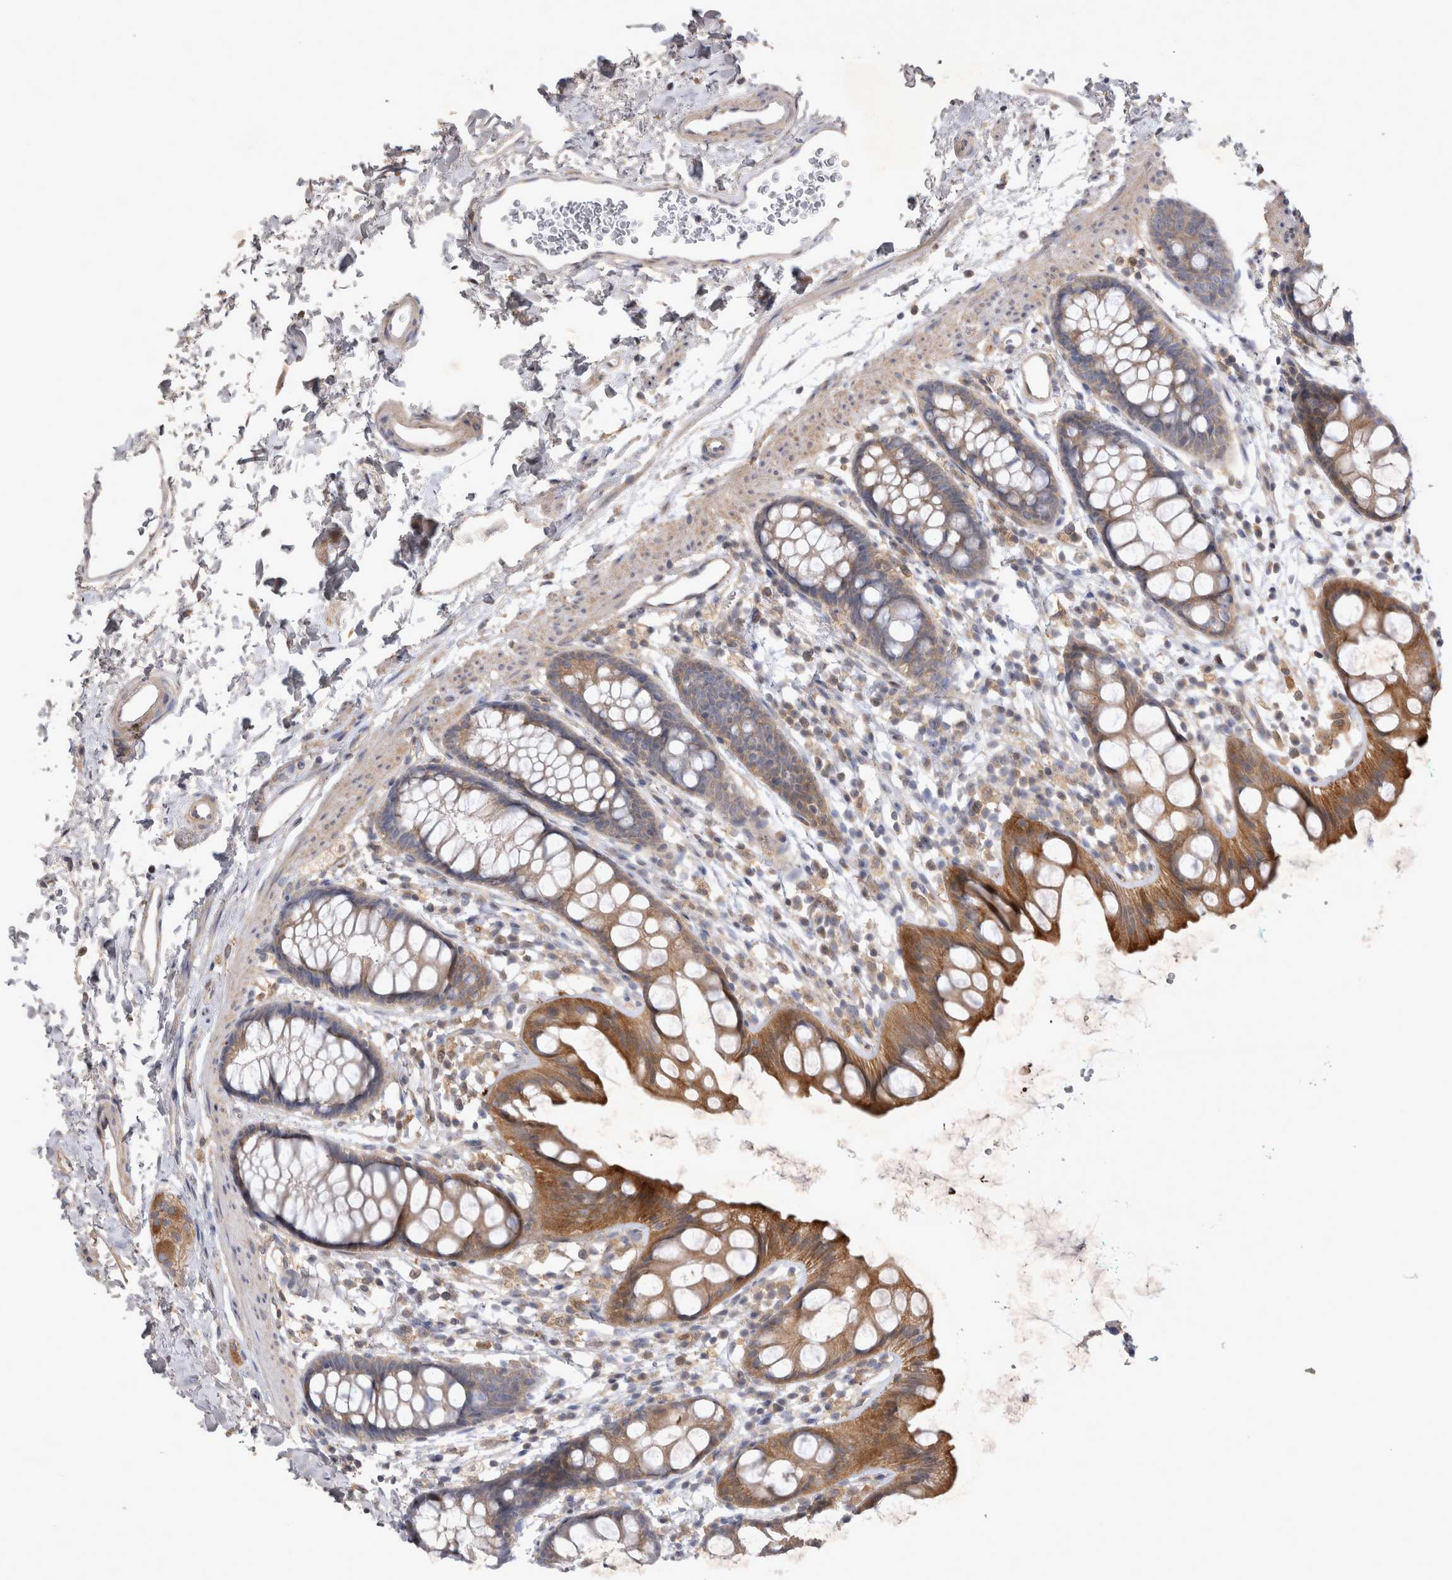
{"staining": {"intensity": "moderate", "quantity": "25%-75%", "location": "cytoplasmic/membranous"}, "tissue": "rectum", "cell_type": "Glandular cells", "image_type": "normal", "snomed": [{"axis": "morphology", "description": "Normal tissue, NOS"}, {"axis": "topography", "description": "Rectum"}], "caption": "This is a micrograph of IHC staining of benign rectum, which shows moderate positivity in the cytoplasmic/membranous of glandular cells.", "gene": "SRD5A3", "patient": {"sex": "female", "age": 65}}